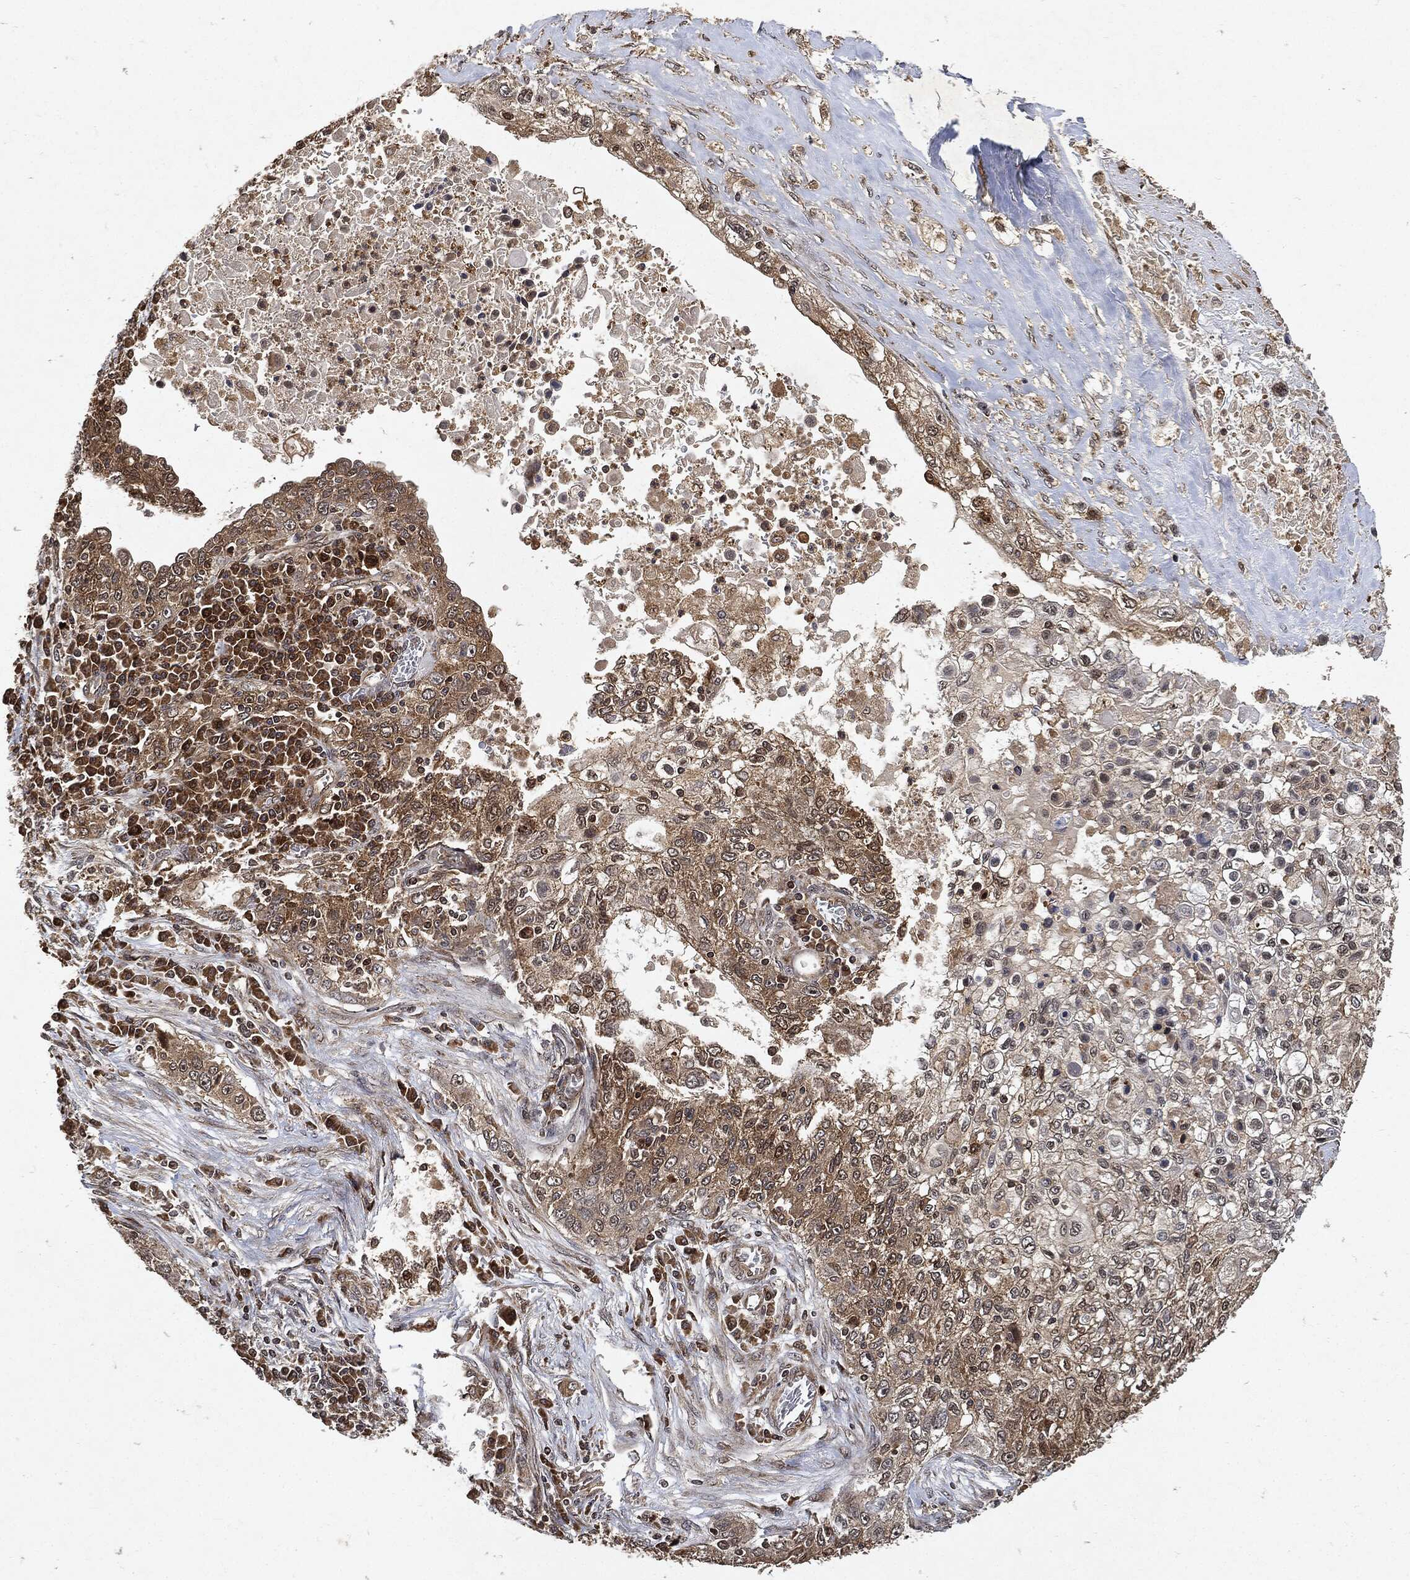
{"staining": {"intensity": "moderate", "quantity": "25%-75%", "location": "cytoplasmic/membranous"}, "tissue": "lung cancer", "cell_type": "Tumor cells", "image_type": "cancer", "snomed": [{"axis": "morphology", "description": "Squamous cell carcinoma, NOS"}, {"axis": "topography", "description": "Lung"}], "caption": "Immunohistochemistry (IHC) photomicrograph of human lung cancer stained for a protein (brown), which exhibits medium levels of moderate cytoplasmic/membranous staining in approximately 25%-75% of tumor cells.", "gene": "ZNF226", "patient": {"sex": "female", "age": 69}}